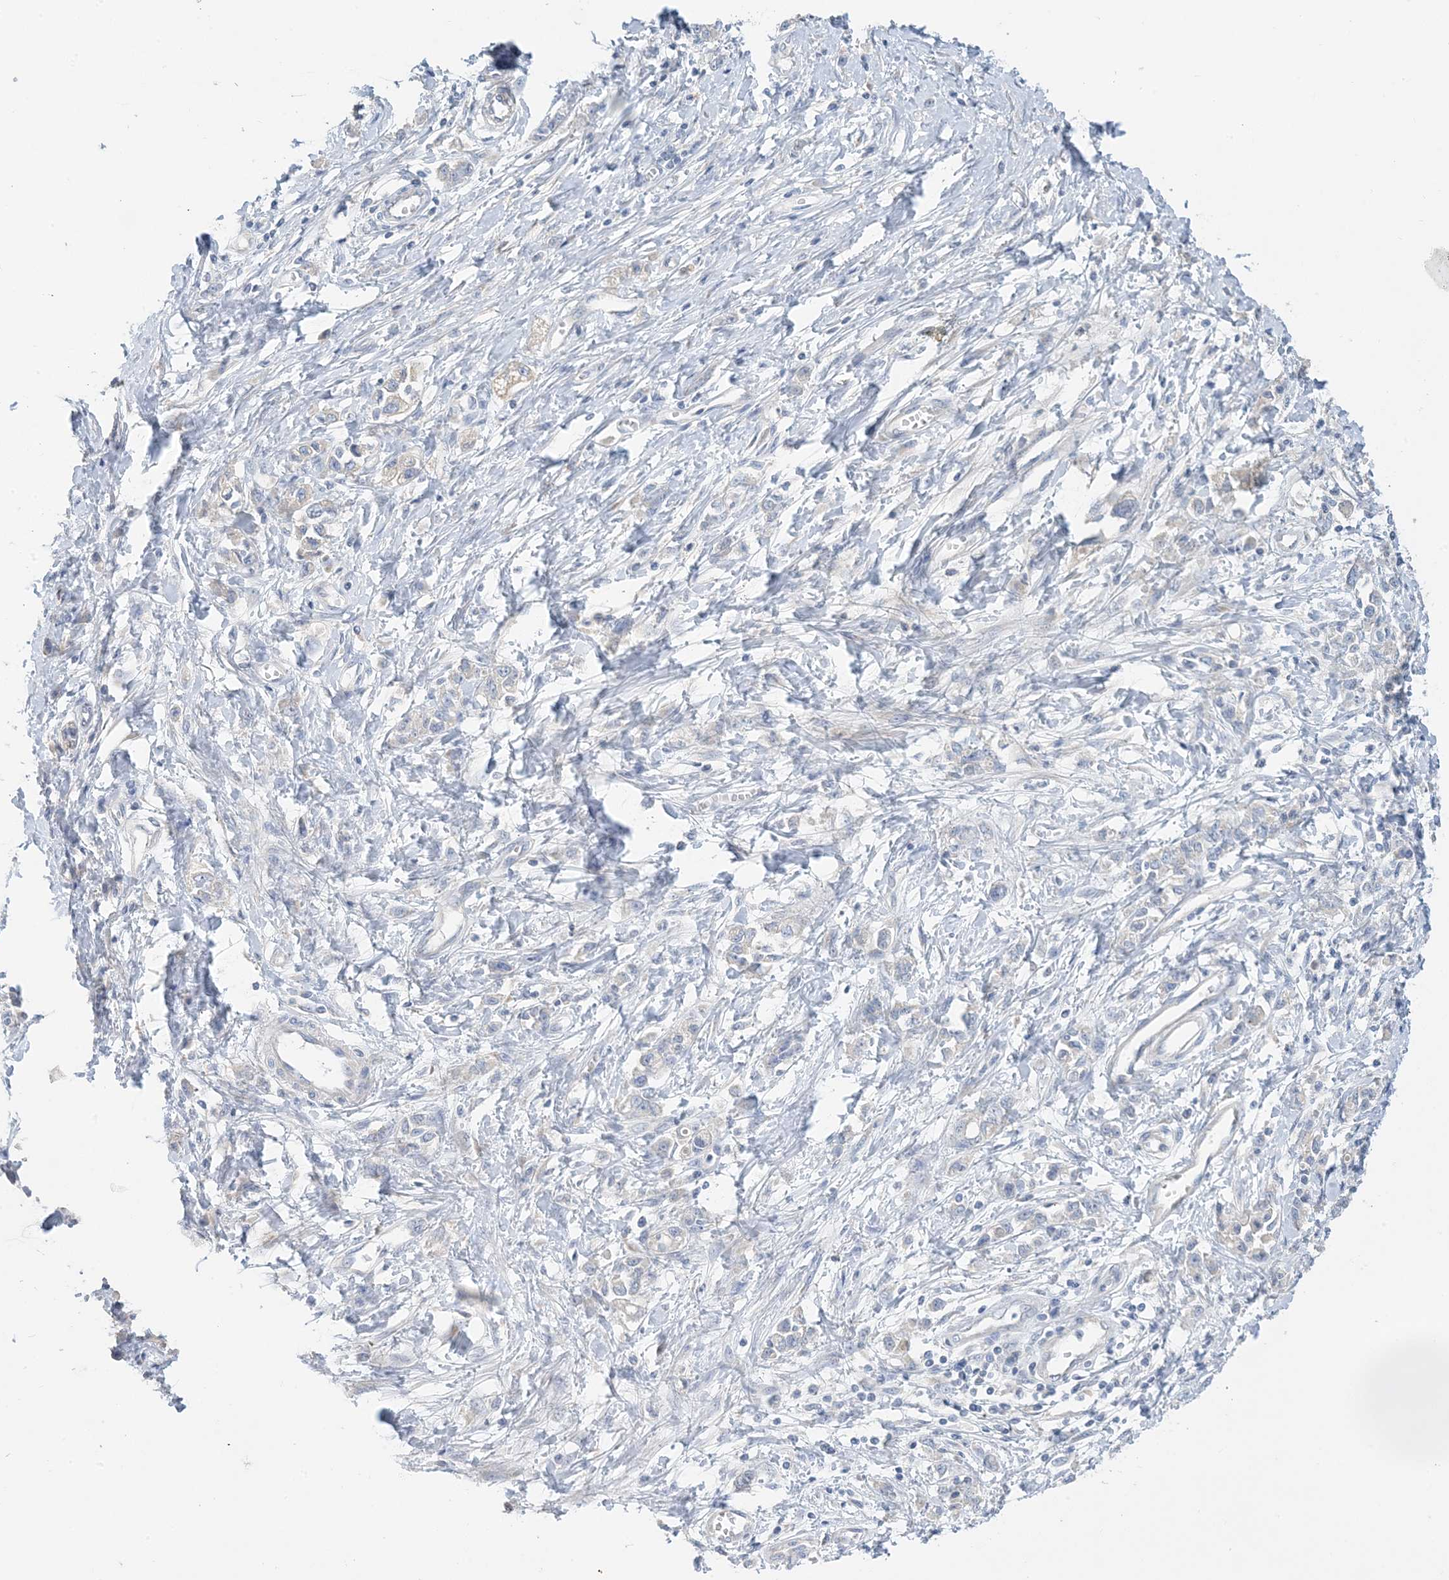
{"staining": {"intensity": "negative", "quantity": "none", "location": "none"}, "tissue": "stomach cancer", "cell_type": "Tumor cells", "image_type": "cancer", "snomed": [{"axis": "morphology", "description": "Adenocarcinoma, NOS"}, {"axis": "topography", "description": "Stomach"}], "caption": "Histopathology image shows no significant protein staining in tumor cells of stomach cancer.", "gene": "ZCCHC18", "patient": {"sex": "female", "age": 76}}